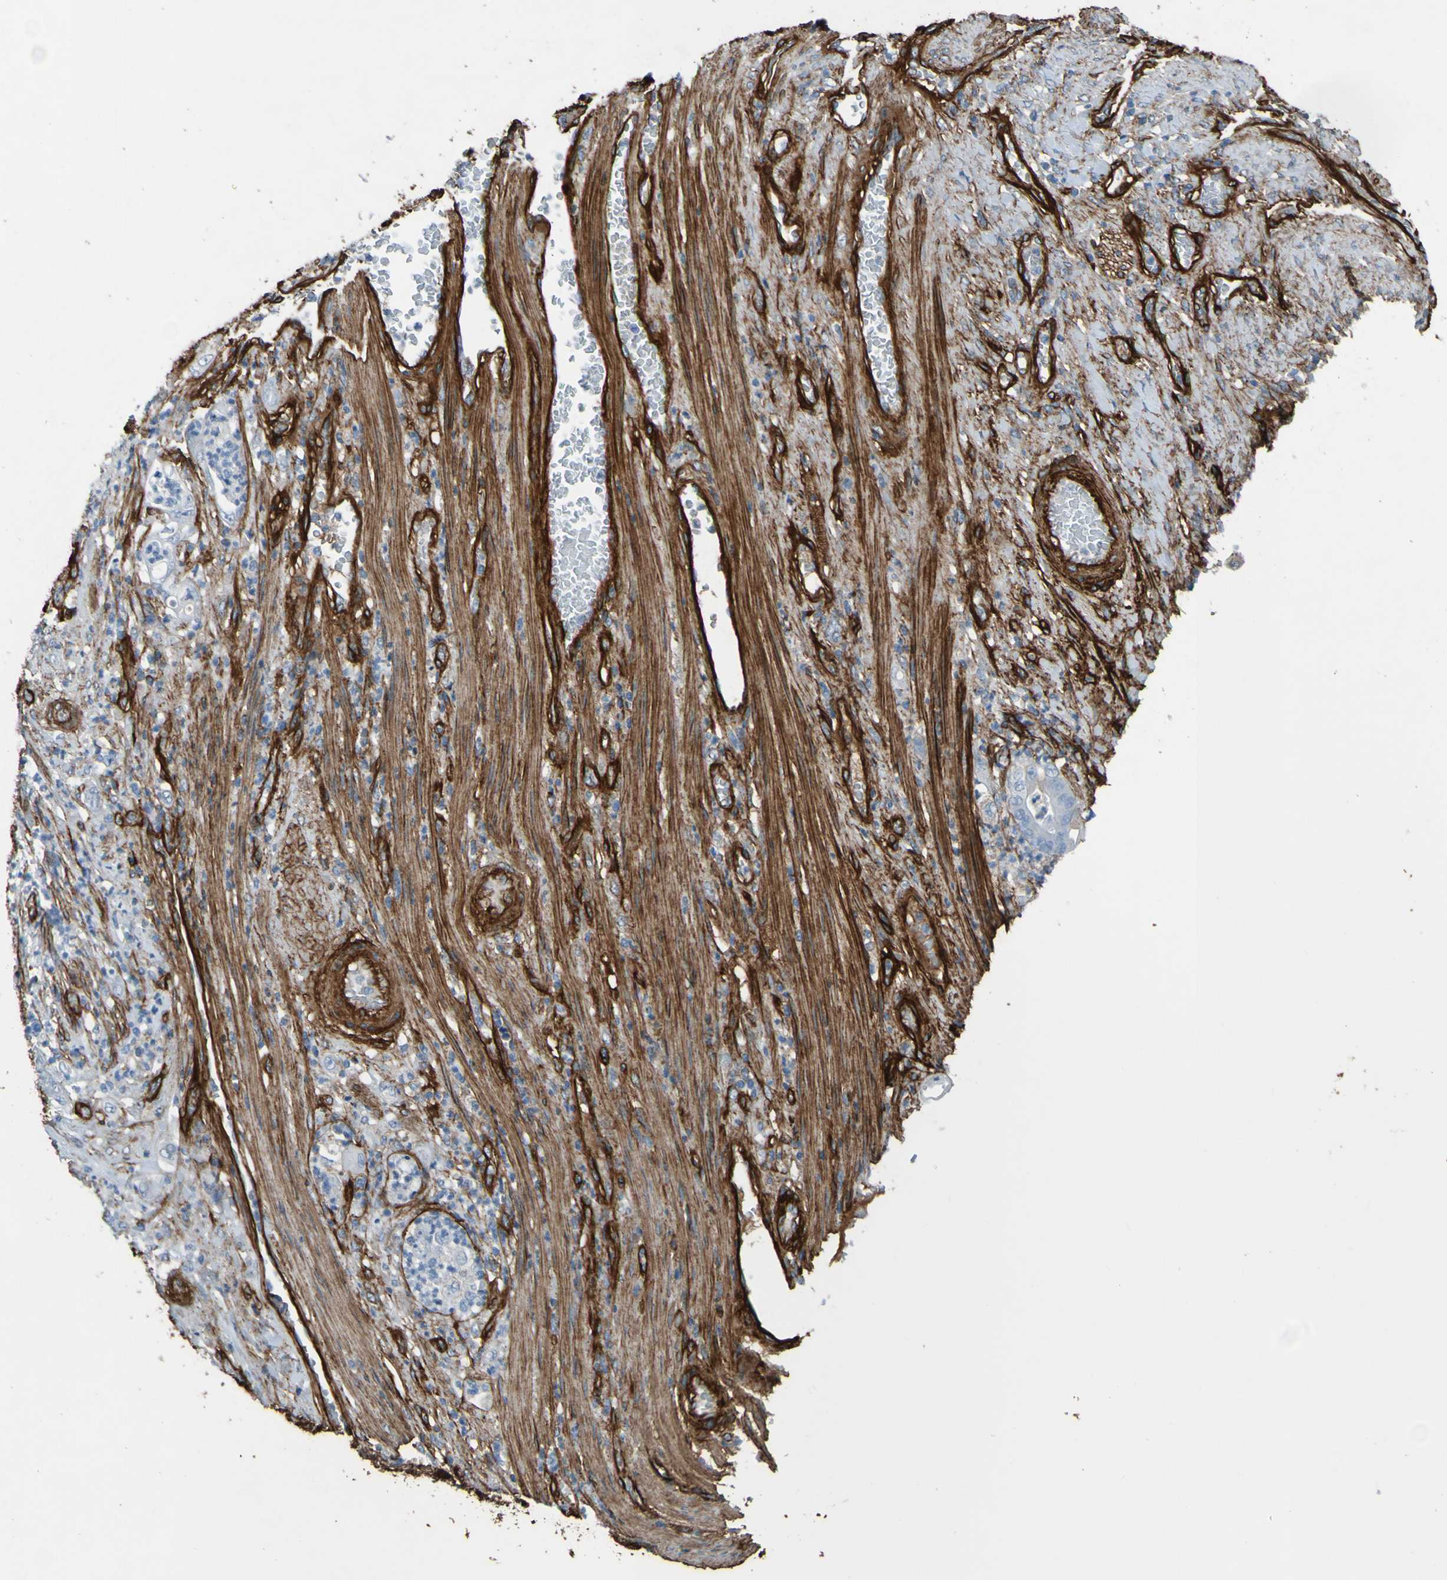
{"staining": {"intensity": "negative", "quantity": "none", "location": "none"}, "tissue": "stomach cancer", "cell_type": "Tumor cells", "image_type": "cancer", "snomed": [{"axis": "morphology", "description": "Adenocarcinoma, NOS"}, {"axis": "topography", "description": "Stomach"}], "caption": "Tumor cells are negative for brown protein staining in adenocarcinoma (stomach). Nuclei are stained in blue.", "gene": "COL4A2", "patient": {"sex": "female", "age": 73}}